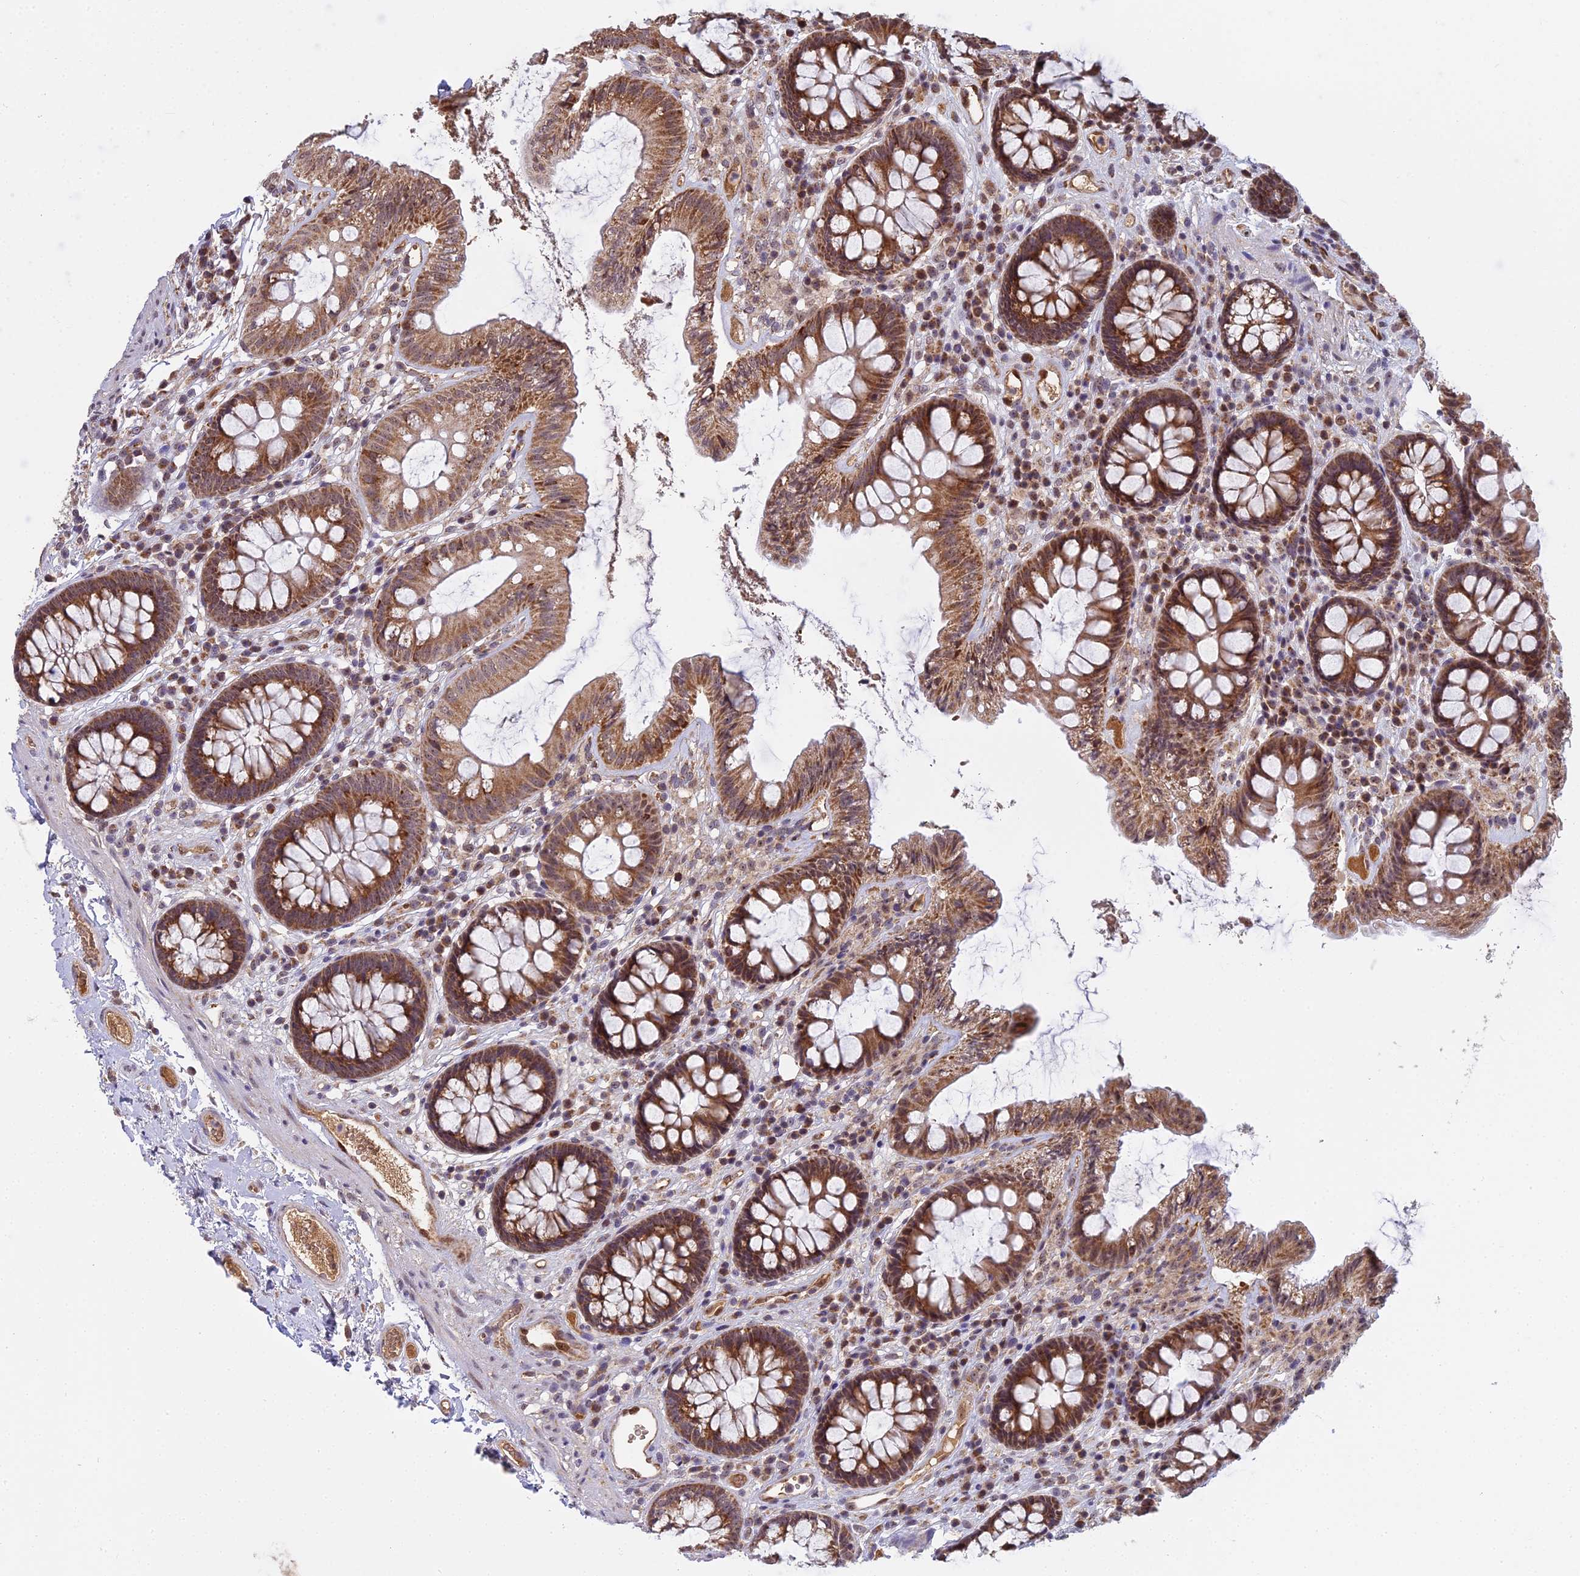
{"staining": {"intensity": "weak", "quantity": ">75%", "location": "cytoplasmic/membranous"}, "tissue": "colon", "cell_type": "Endothelial cells", "image_type": "normal", "snomed": [{"axis": "morphology", "description": "Normal tissue, NOS"}, {"axis": "topography", "description": "Colon"}], "caption": "Endothelial cells demonstrate weak cytoplasmic/membranous expression in about >75% of cells in unremarkable colon.", "gene": "MEOX1", "patient": {"sex": "male", "age": 84}}